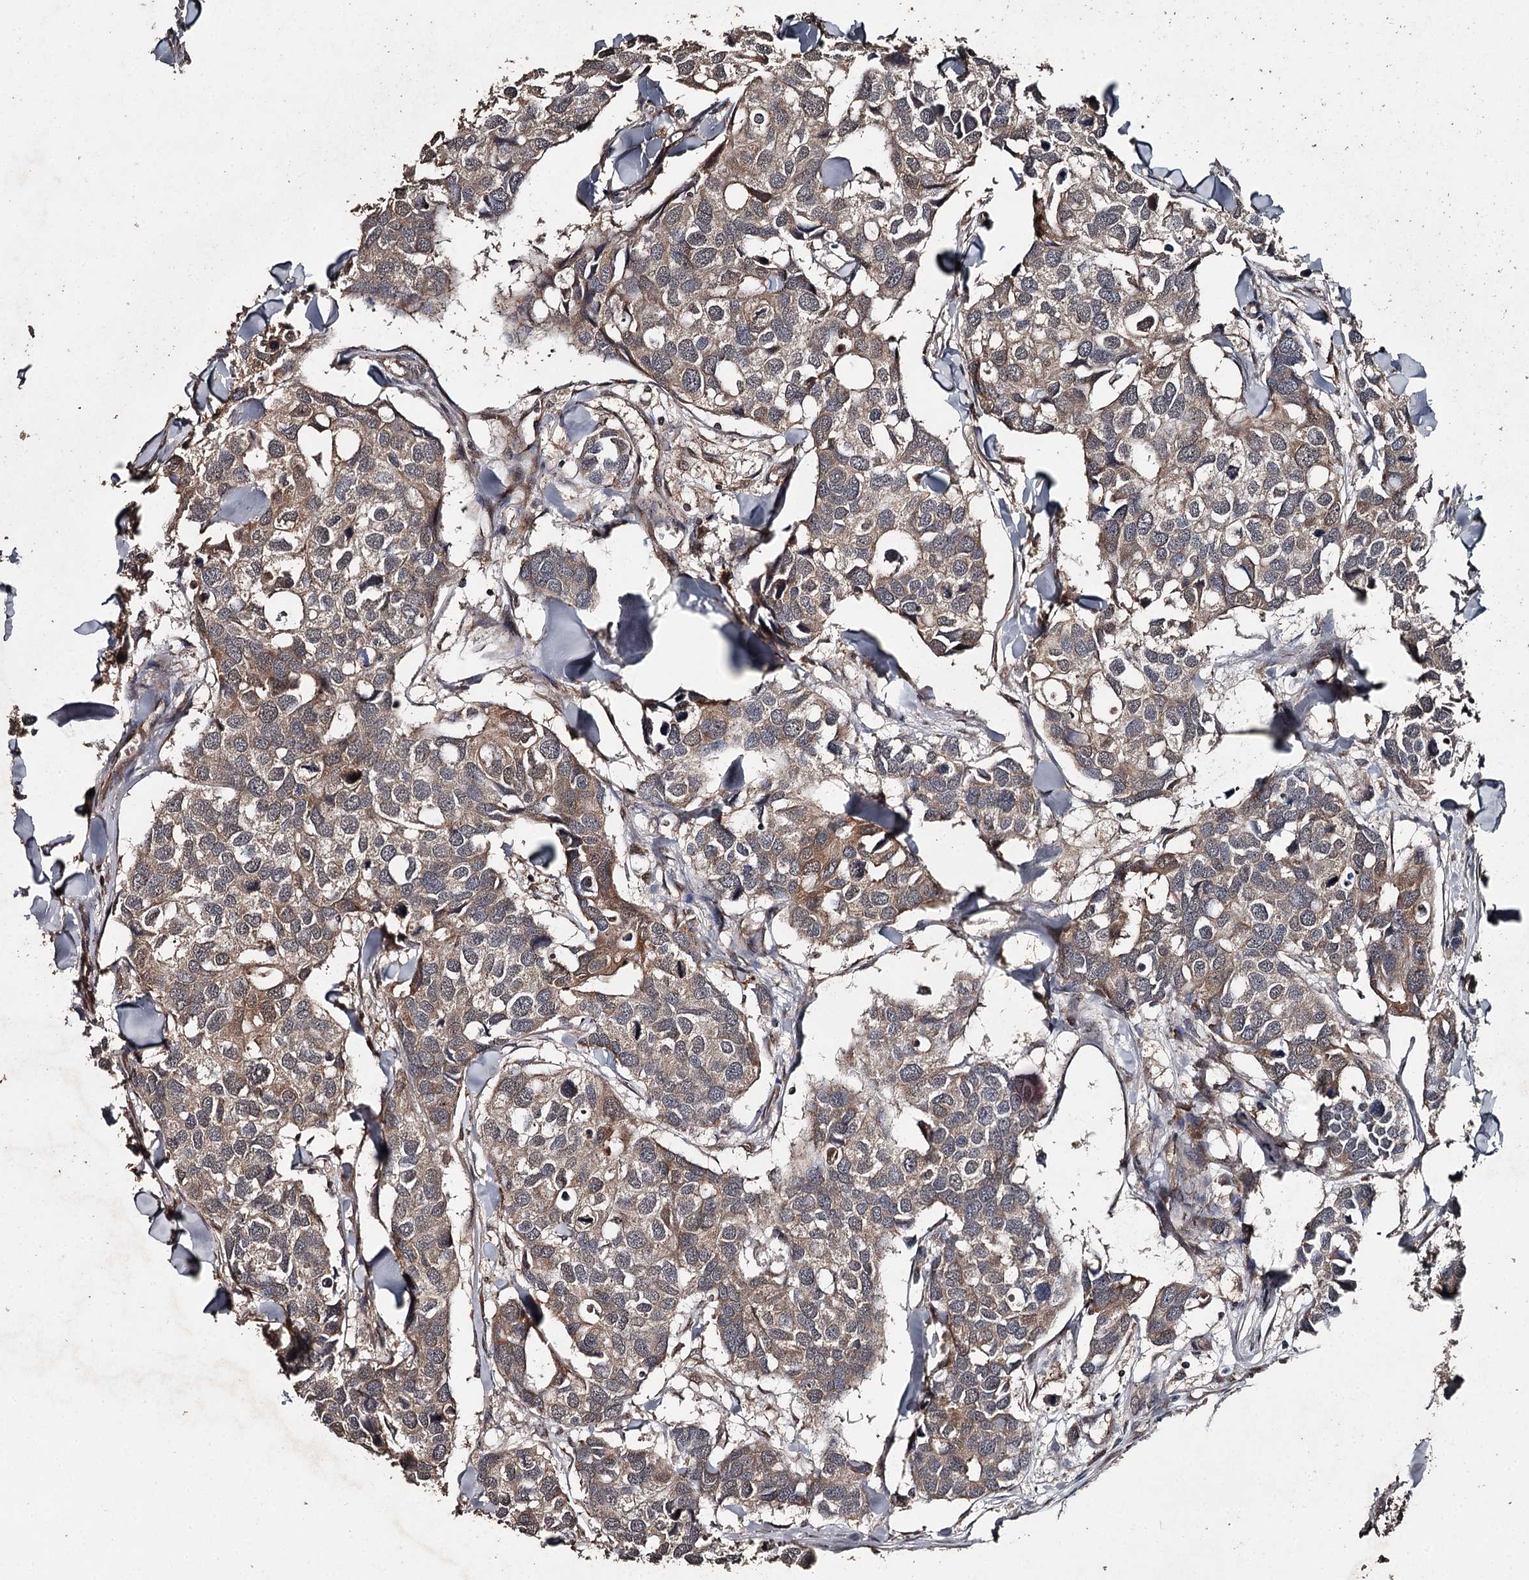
{"staining": {"intensity": "moderate", "quantity": "25%-75%", "location": "cytoplasmic/membranous"}, "tissue": "breast cancer", "cell_type": "Tumor cells", "image_type": "cancer", "snomed": [{"axis": "morphology", "description": "Duct carcinoma"}, {"axis": "topography", "description": "Breast"}], "caption": "IHC photomicrograph of human breast cancer stained for a protein (brown), which reveals medium levels of moderate cytoplasmic/membranous staining in about 25%-75% of tumor cells.", "gene": "WIPI1", "patient": {"sex": "female", "age": 83}}